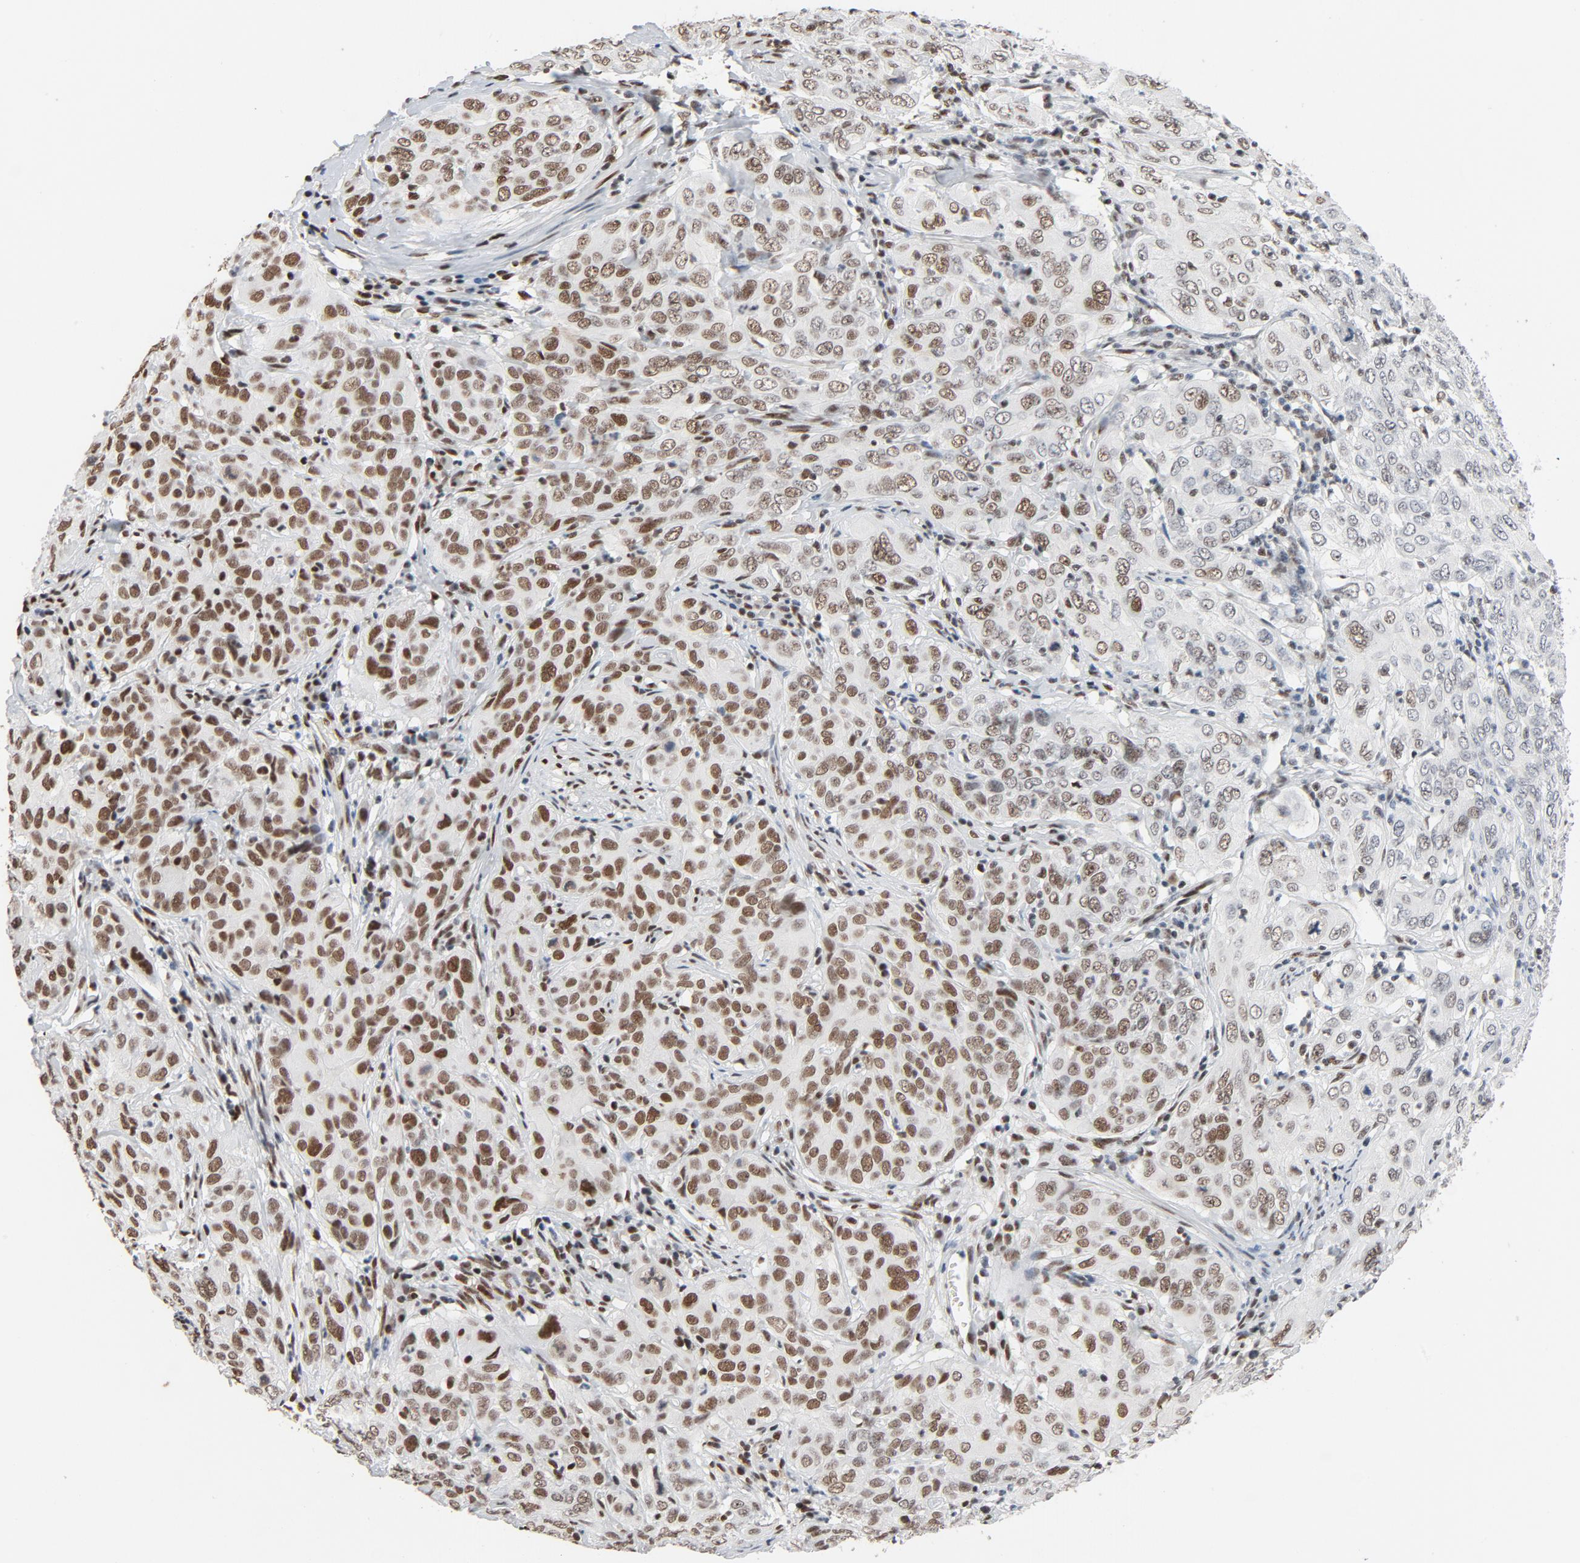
{"staining": {"intensity": "moderate", "quantity": ">75%", "location": "nuclear"}, "tissue": "cervical cancer", "cell_type": "Tumor cells", "image_type": "cancer", "snomed": [{"axis": "morphology", "description": "Squamous cell carcinoma, NOS"}, {"axis": "topography", "description": "Cervix"}], "caption": "DAB (3,3'-diaminobenzidine) immunohistochemical staining of squamous cell carcinoma (cervical) reveals moderate nuclear protein expression in about >75% of tumor cells. (brown staining indicates protein expression, while blue staining denotes nuclei).", "gene": "MRE11", "patient": {"sex": "female", "age": 38}}